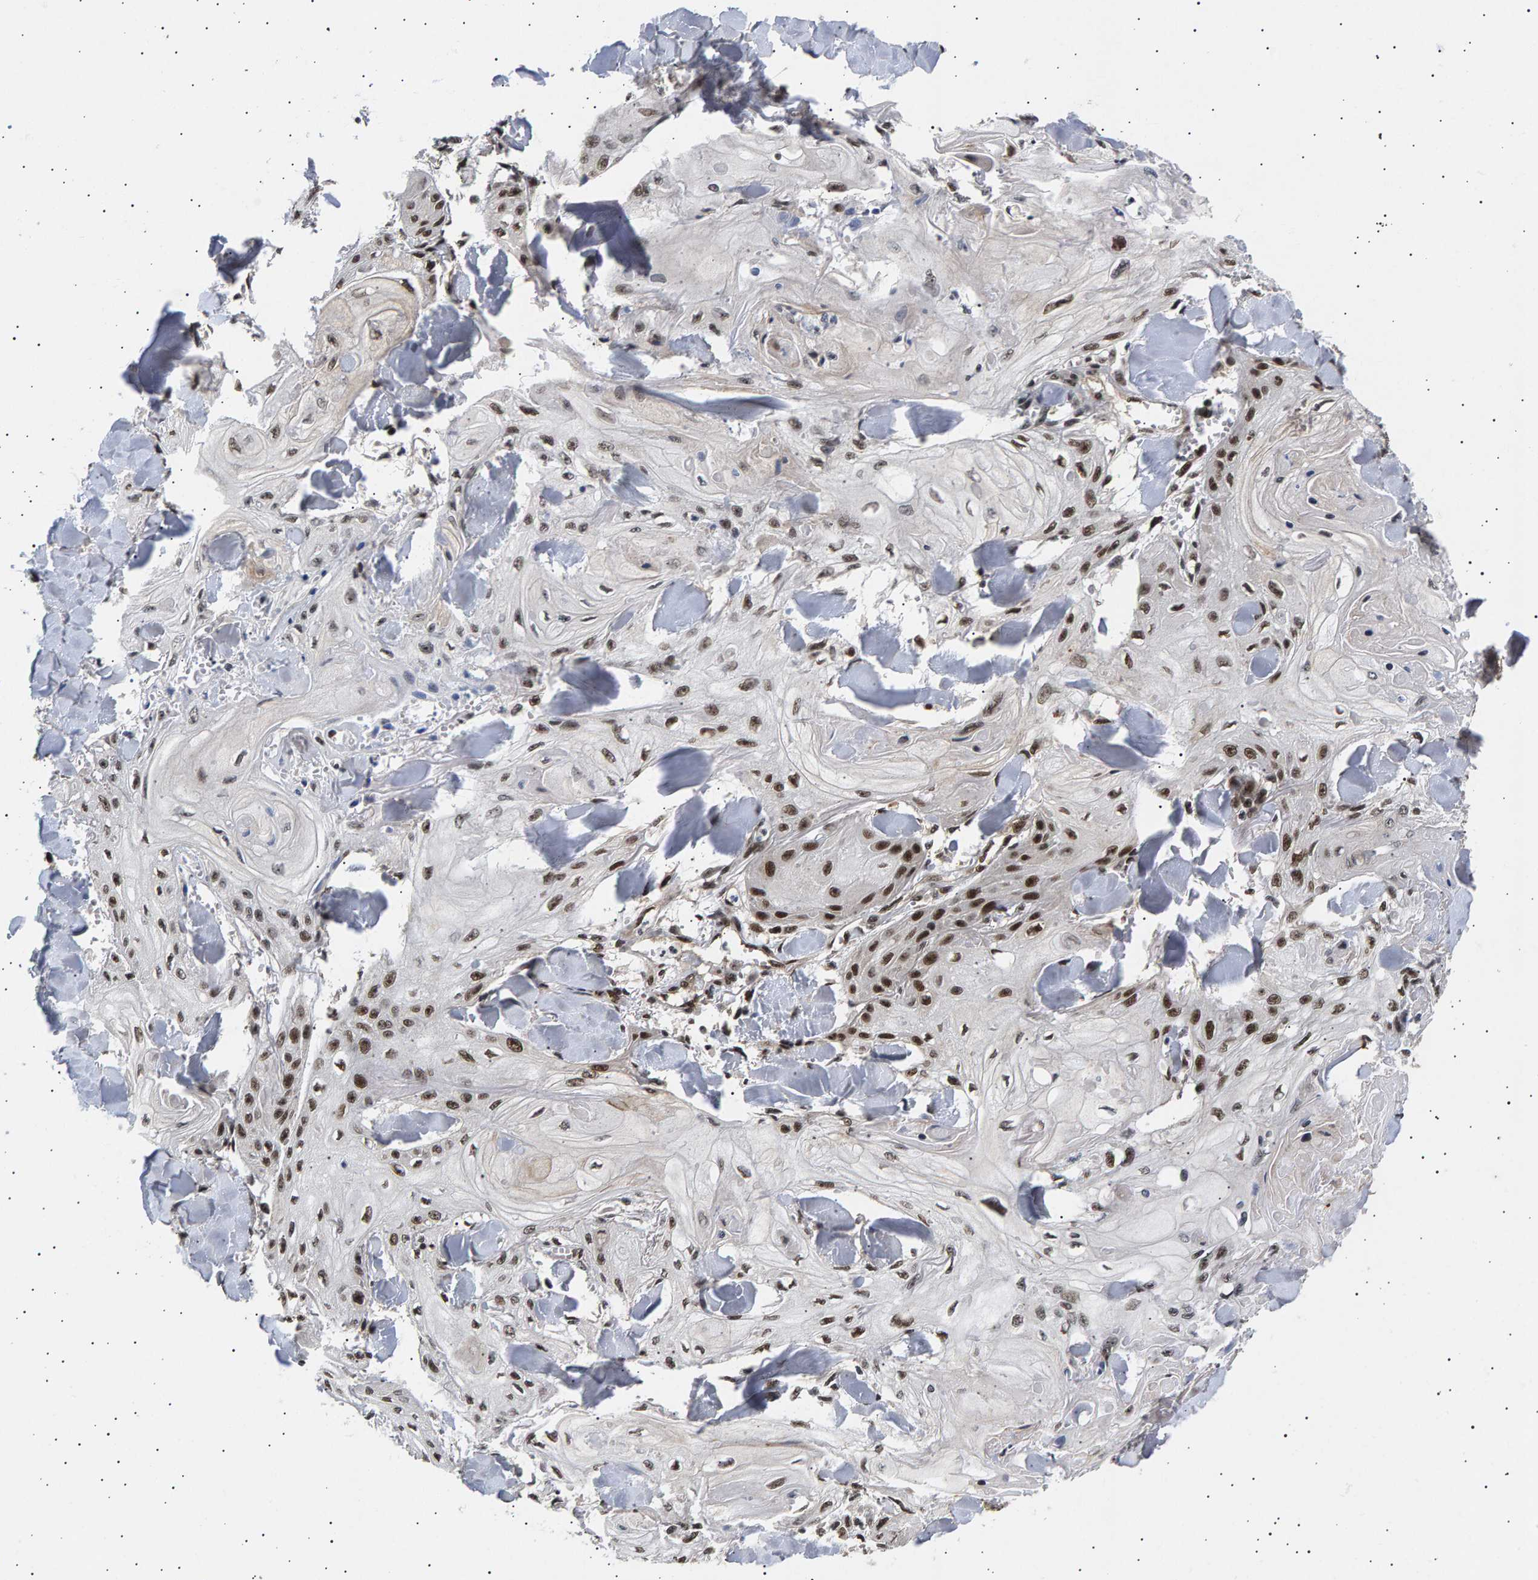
{"staining": {"intensity": "strong", "quantity": ">75%", "location": "nuclear"}, "tissue": "skin cancer", "cell_type": "Tumor cells", "image_type": "cancer", "snomed": [{"axis": "morphology", "description": "Squamous cell carcinoma, NOS"}, {"axis": "topography", "description": "Skin"}], "caption": "Protein expression analysis of human skin cancer reveals strong nuclear staining in about >75% of tumor cells. Immunohistochemistry (ihc) stains the protein in brown and the nuclei are stained blue.", "gene": "ANKRD40", "patient": {"sex": "male", "age": 74}}